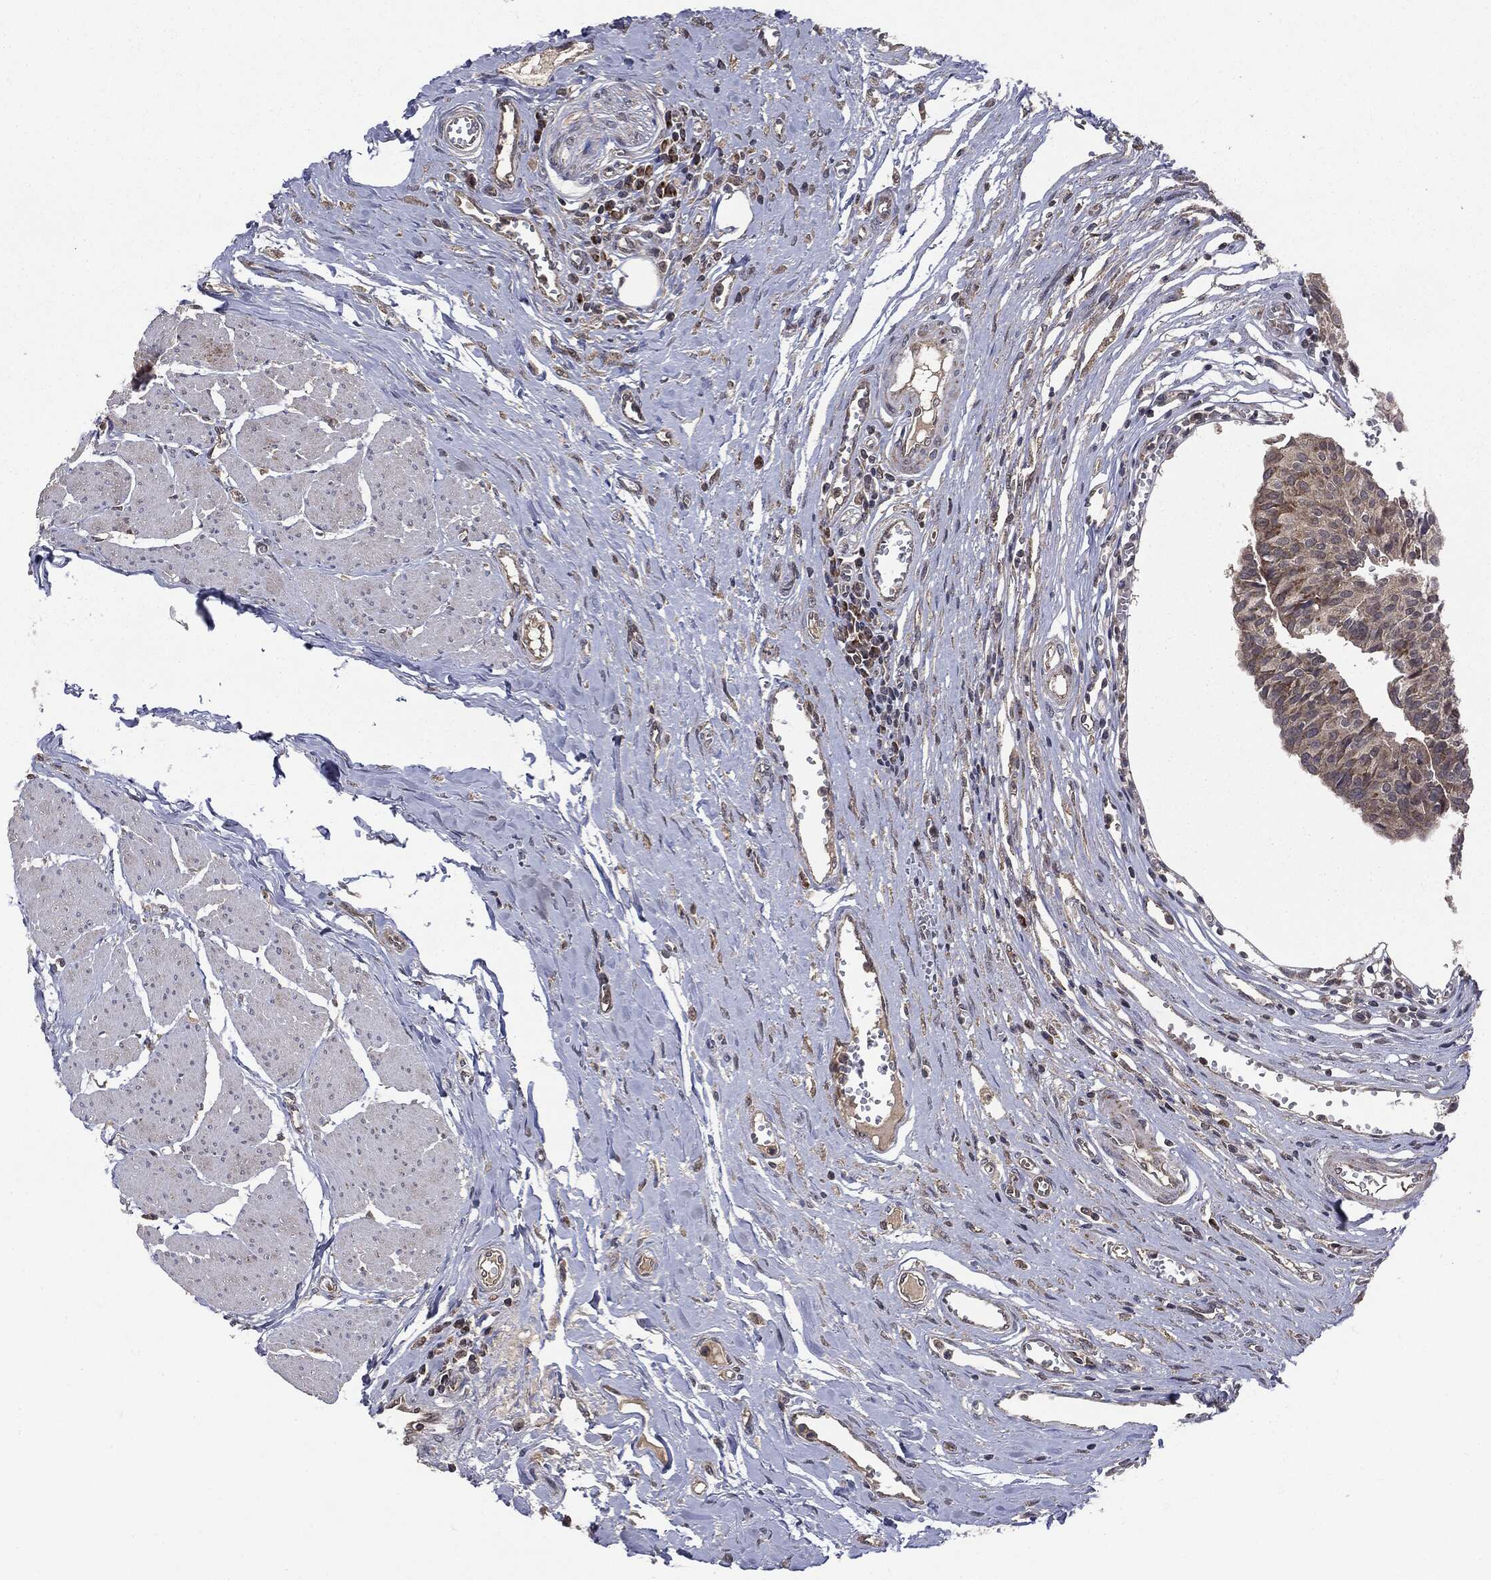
{"staining": {"intensity": "moderate", "quantity": ">75%", "location": "cytoplasmic/membranous,nuclear"}, "tissue": "urinary bladder", "cell_type": "Urothelial cells", "image_type": "normal", "snomed": [{"axis": "morphology", "description": "Normal tissue, NOS"}, {"axis": "morphology", "description": "Urothelial carcinoma, NOS"}, {"axis": "morphology", "description": "Urothelial carcinoma, High grade"}, {"axis": "topography", "description": "Urinary bladder"}], "caption": "Immunohistochemistry photomicrograph of benign human urinary bladder stained for a protein (brown), which demonstrates medium levels of moderate cytoplasmic/membranous,nuclear positivity in about >75% of urothelial cells.", "gene": "PTPA", "patient": {"sex": "male", "age": 57}}